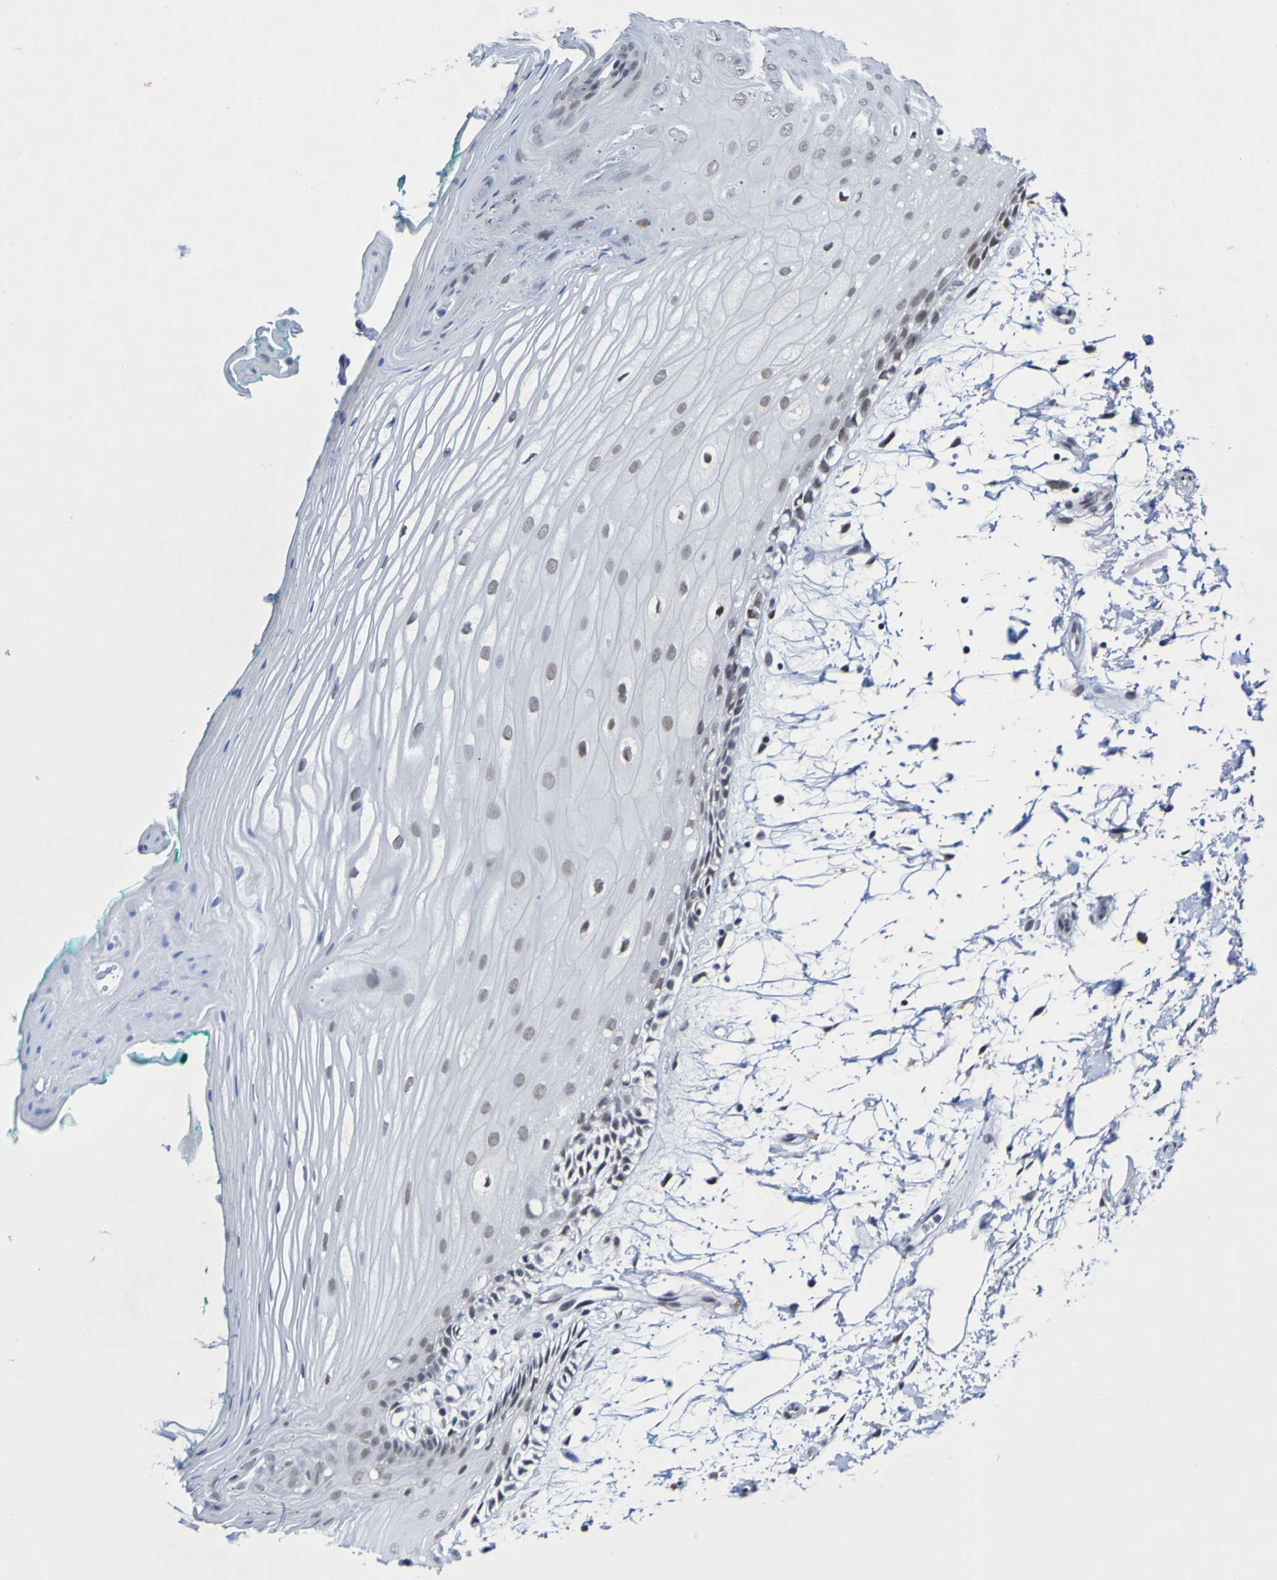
{"staining": {"intensity": "moderate", "quantity": "25%-75%", "location": "nuclear"}, "tissue": "oral mucosa", "cell_type": "Squamous epithelial cells", "image_type": "normal", "snomed": [{"axis": "morphology", "description": "Normal tissue, NOS"}, {"axis": "topography", "description": "Skeletal muscle"}, {"axis": "topography", "description": "Oral tissue"}, {"axis": "topography", "description": "Peripheral nerve tissue"}], "caption": "High-power microscopy captured an IHC micrograph of unremarkable oral mucosa, revealing moderate nuclear staining in approximately 25%-75% of squamous epithelial cells.", "gene": "PCGF1", "patient": {"sex": "female", "age": 84}}